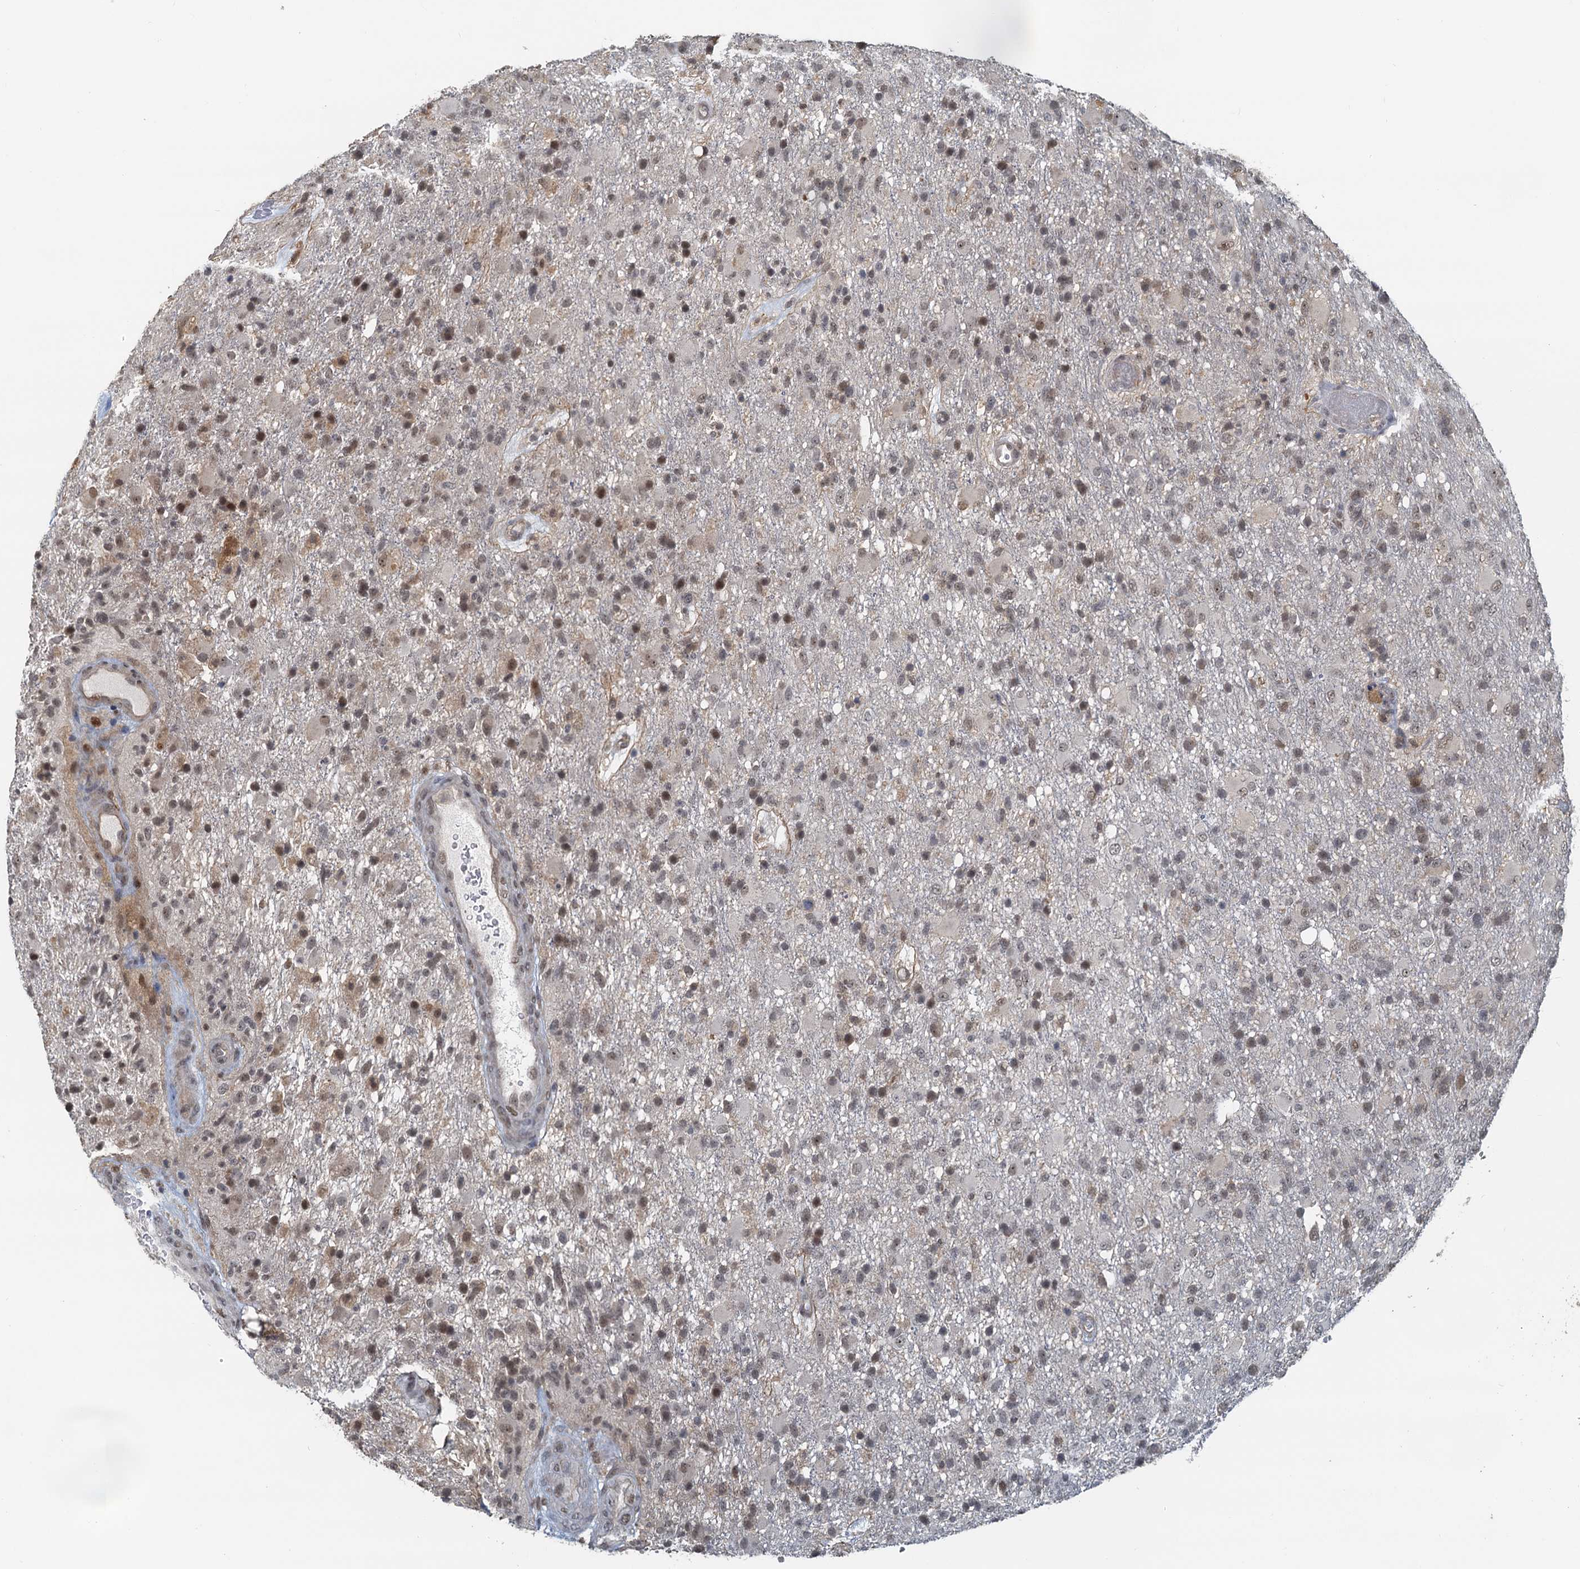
{"staining": {"intensity": "moderate", "quantity": "25%-75%", "location": "nuclear"}, "tissue": "glioma", "cell_type": "Tumor cells", "image_type": "cancer", "snomed": [{"axis": "morphology", "description": "Glioma, malignant, High grade"}, {"axis": "topography", "description": "Brain"}], "caption": "A medium amount of moderate nuclear expression is appreciated in about 25%-75% of tumor cells in glioma tissue.", "gene": "SPINDOC", "patient": {"sex": "female", "age": 74}}